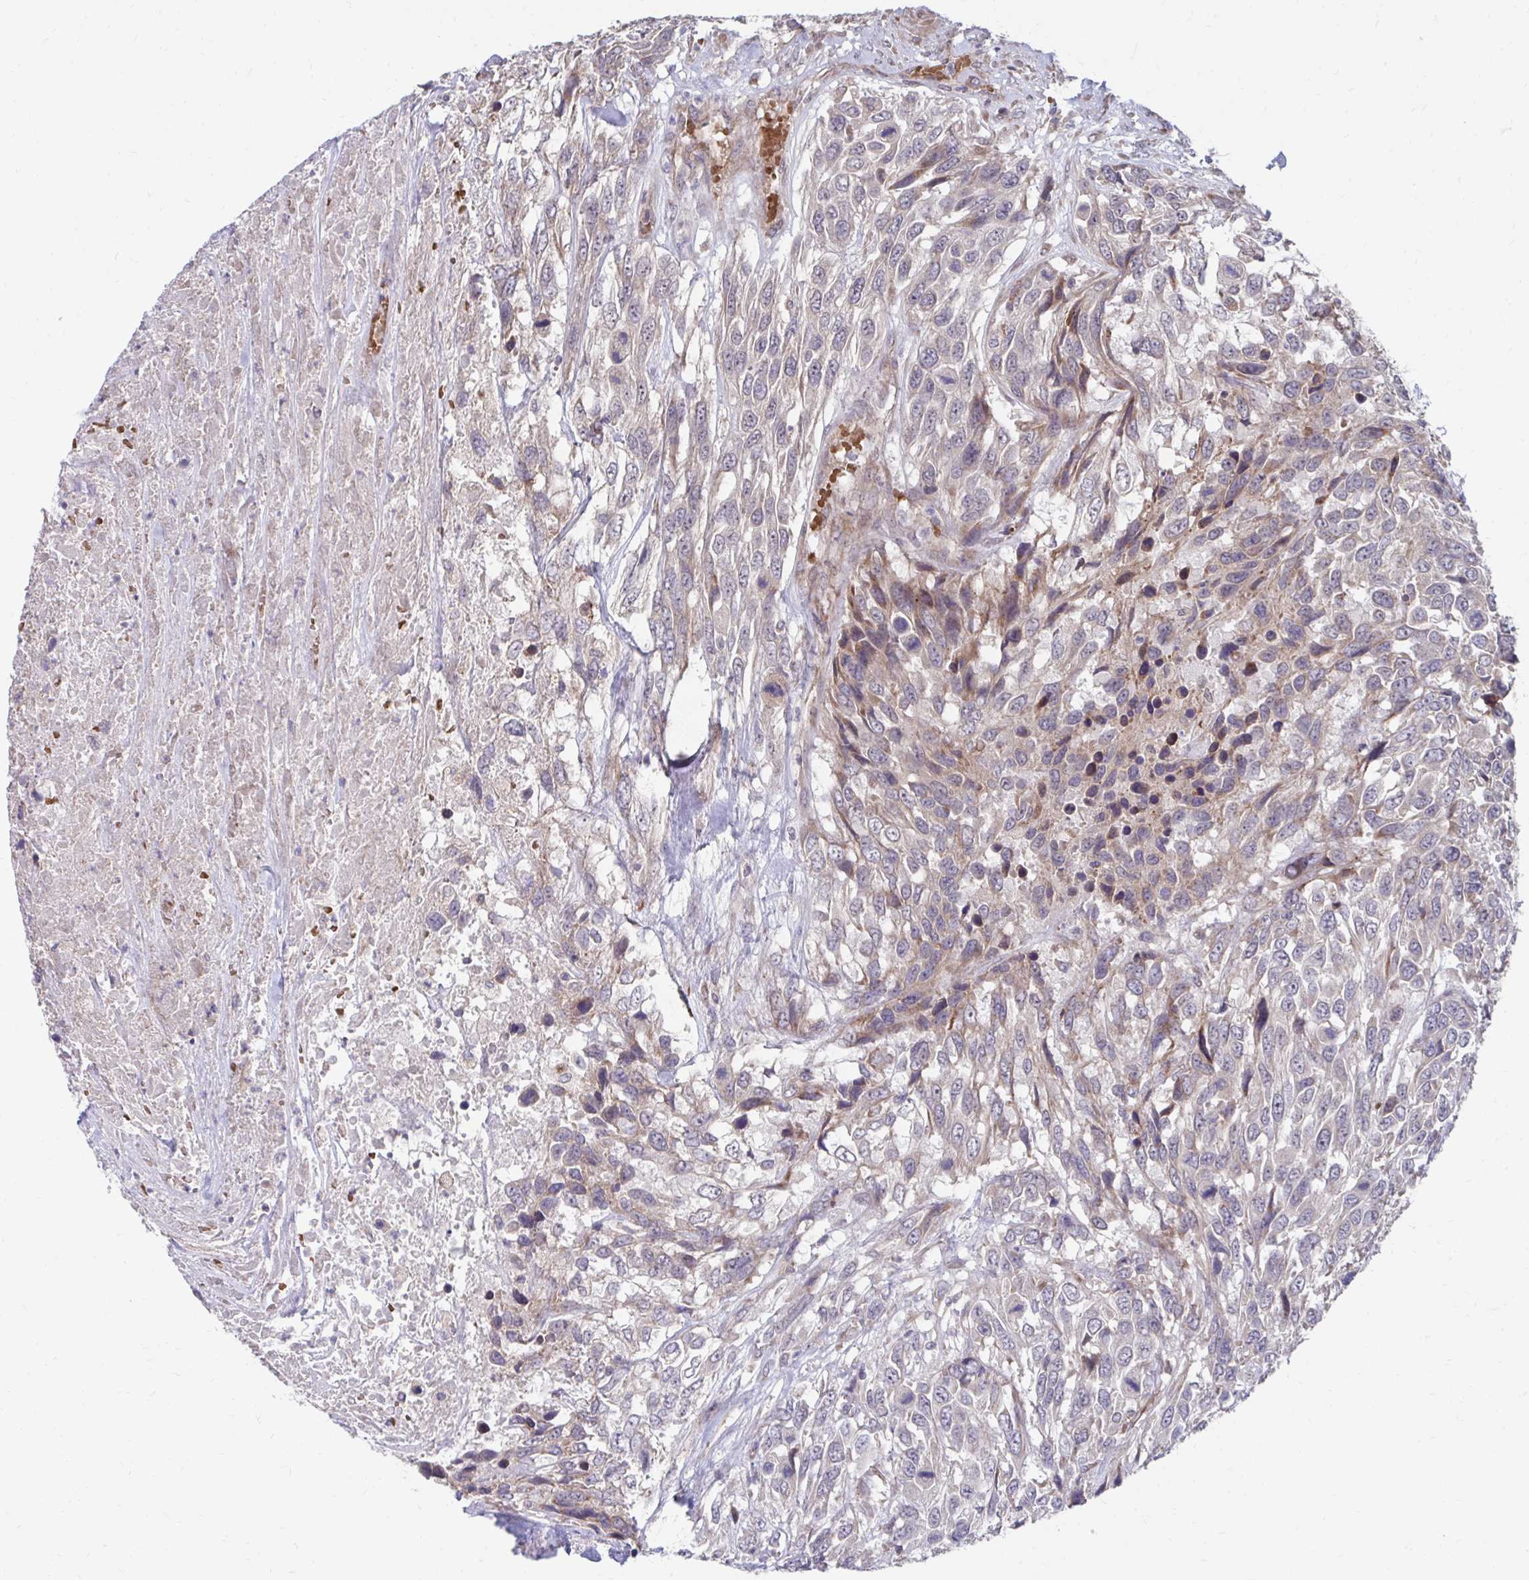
{"staining": {"intensity": "weak", "quantity": "25%-75%", "location": "cytoplasmic/membranous"}, "tissue": "urothelial cancer", "cell_type": "Tumor cells", "image_type": "cancer", "snomed": [{"axis": "morphology", "description": "Urothelial carcinoma, High grade"}, {"axis": "topography", "description": "Urinary bladder"}], "caption": "Immunohistochemical staining of urothelial cancer displays weak cytoplasmic/membranous protein staining in approximately 25%-75% of tumor cells. (DAB = brown stain, brightfield microscopy at high magnification).", "gene": "ITPR2", "patient": {"sex": "female", "age": 70}}